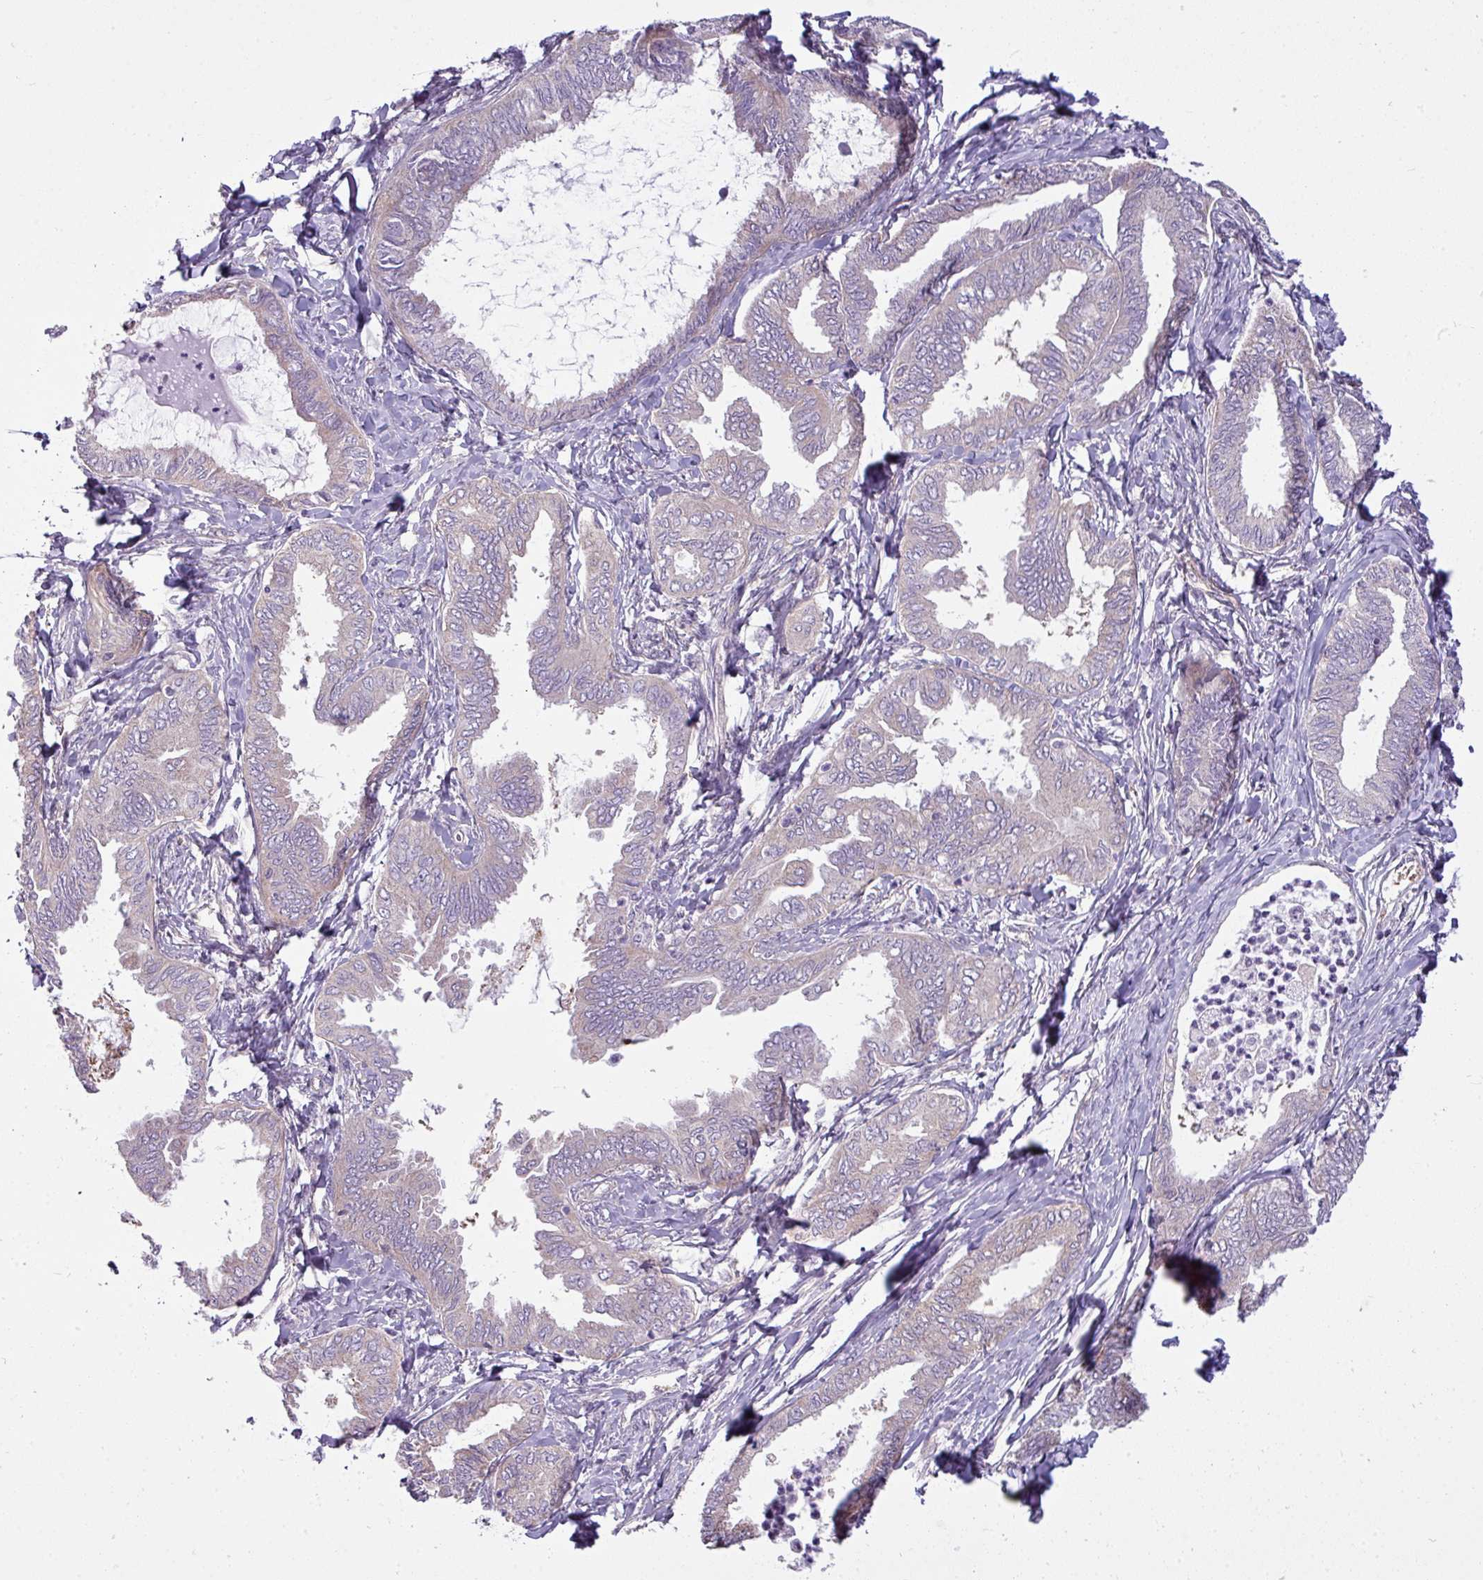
{"staining": {"intensity": "negative", "quantity": "none", "location": "none"}, "tissue": "ovarian cancer", "cell_type": "Tumor cells", "image_type": "cancer", "snomed": [{"axis": "morphology", "description": "Carcinoma, endometroid"}, {"axis": "topography", "description": "Ovary"}], "caption": "High power microscopy micrograph of an immunohistochemistry micrograph of ovarian cancer (endometroid carcinoma), revealing no significant positivity in tumor cells.", "gene": "CAMK2B", "patient": {"sex": "female", "age": 70}}